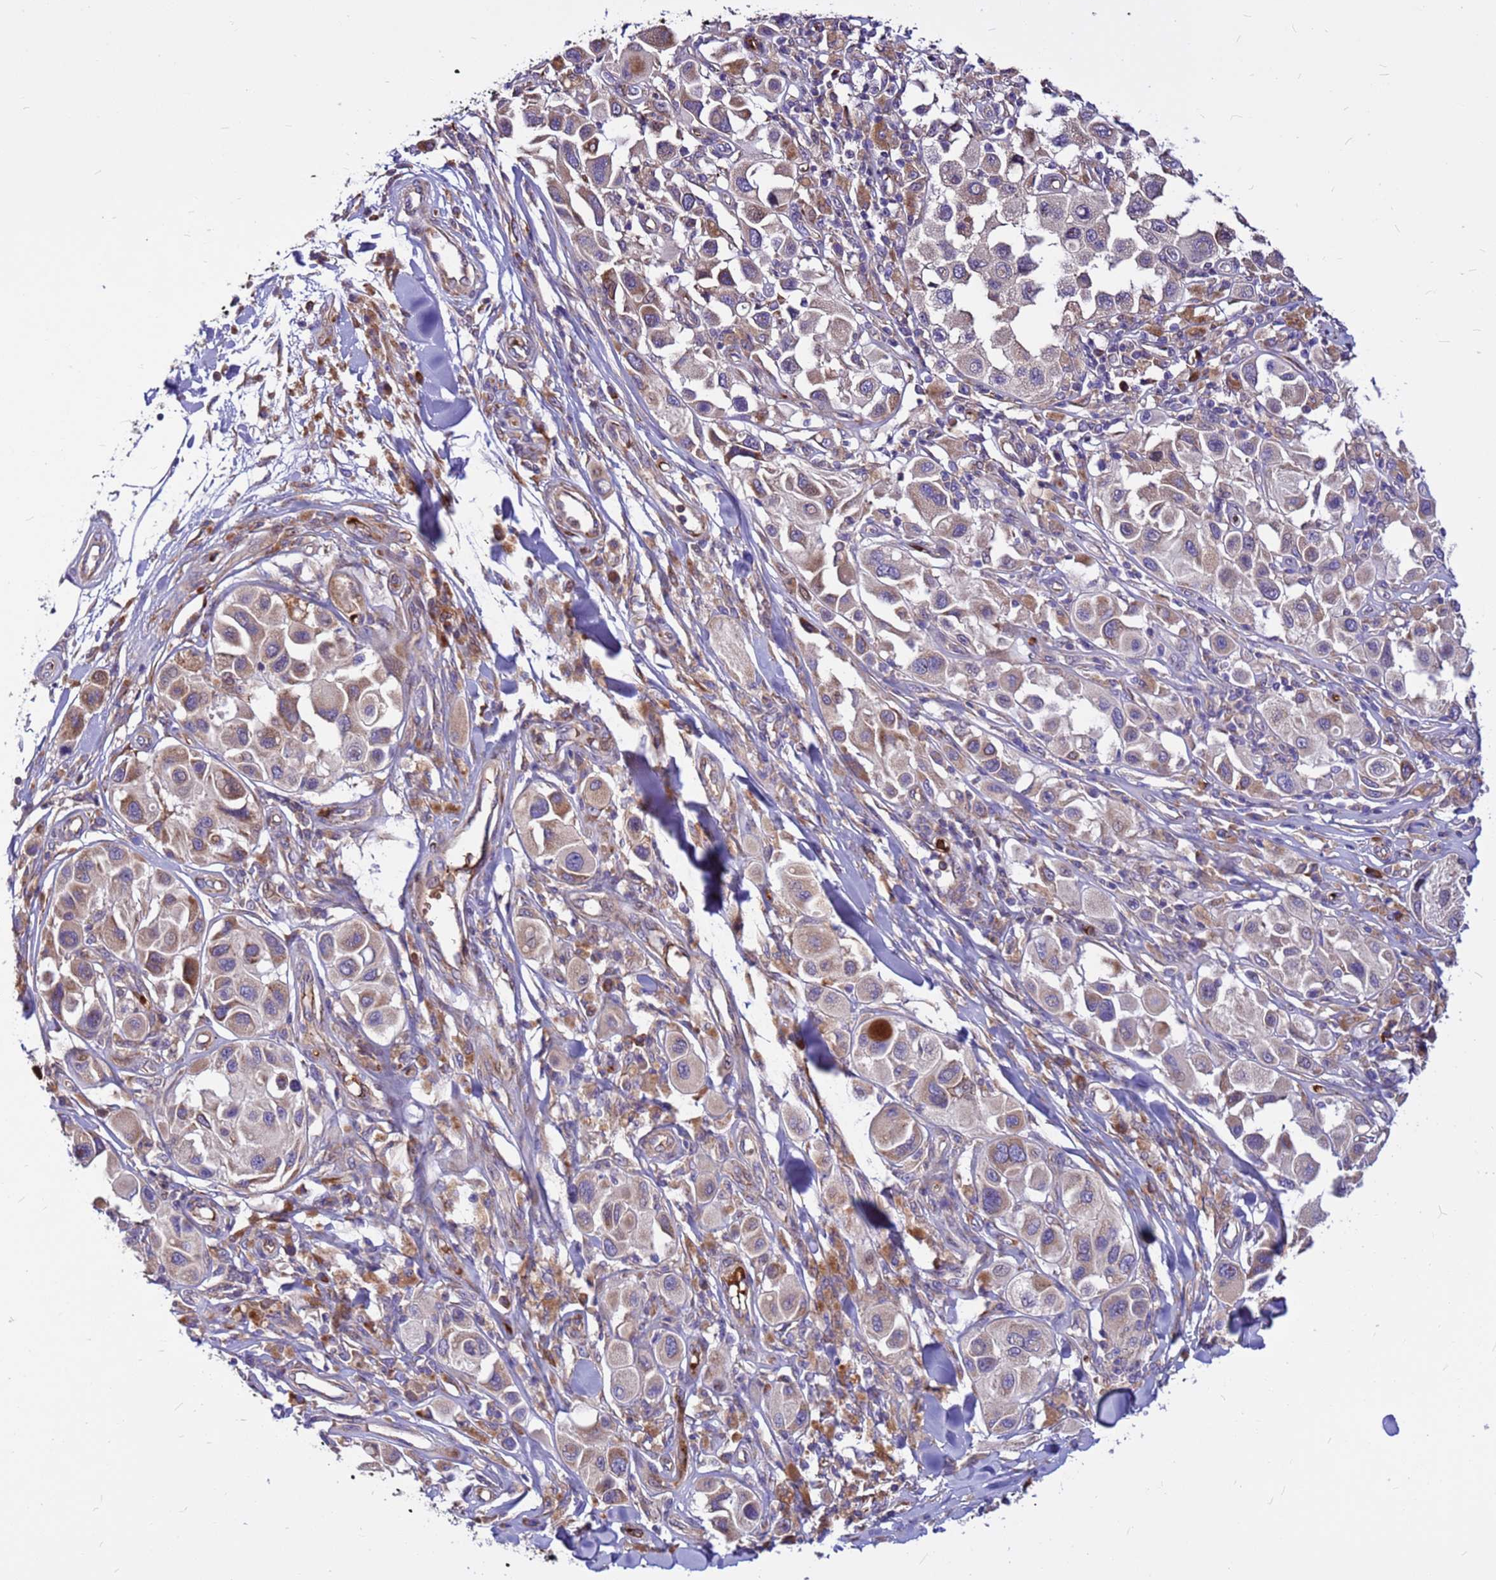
{"staining": {"intensity": "moderate", "quantity": "<25%", "location": "cytoplasmic/membranous"}, "tissue": "melanoma", "cell_type": "Tumor cells", "image_type": "cancer", "snomed": [{"axis": "morphology", "description": "Malignant melanoma, Metastatic site"}, {"axis": "topography", "description": "Skin"}], "caption": "Protein staining of melanoma tissue demonstrates moderate cytoplasmic/membranous positivity in about <25% of tumor cells.", "gene": "ZNF669", "patient": {"sex": "male", "age": 41}}